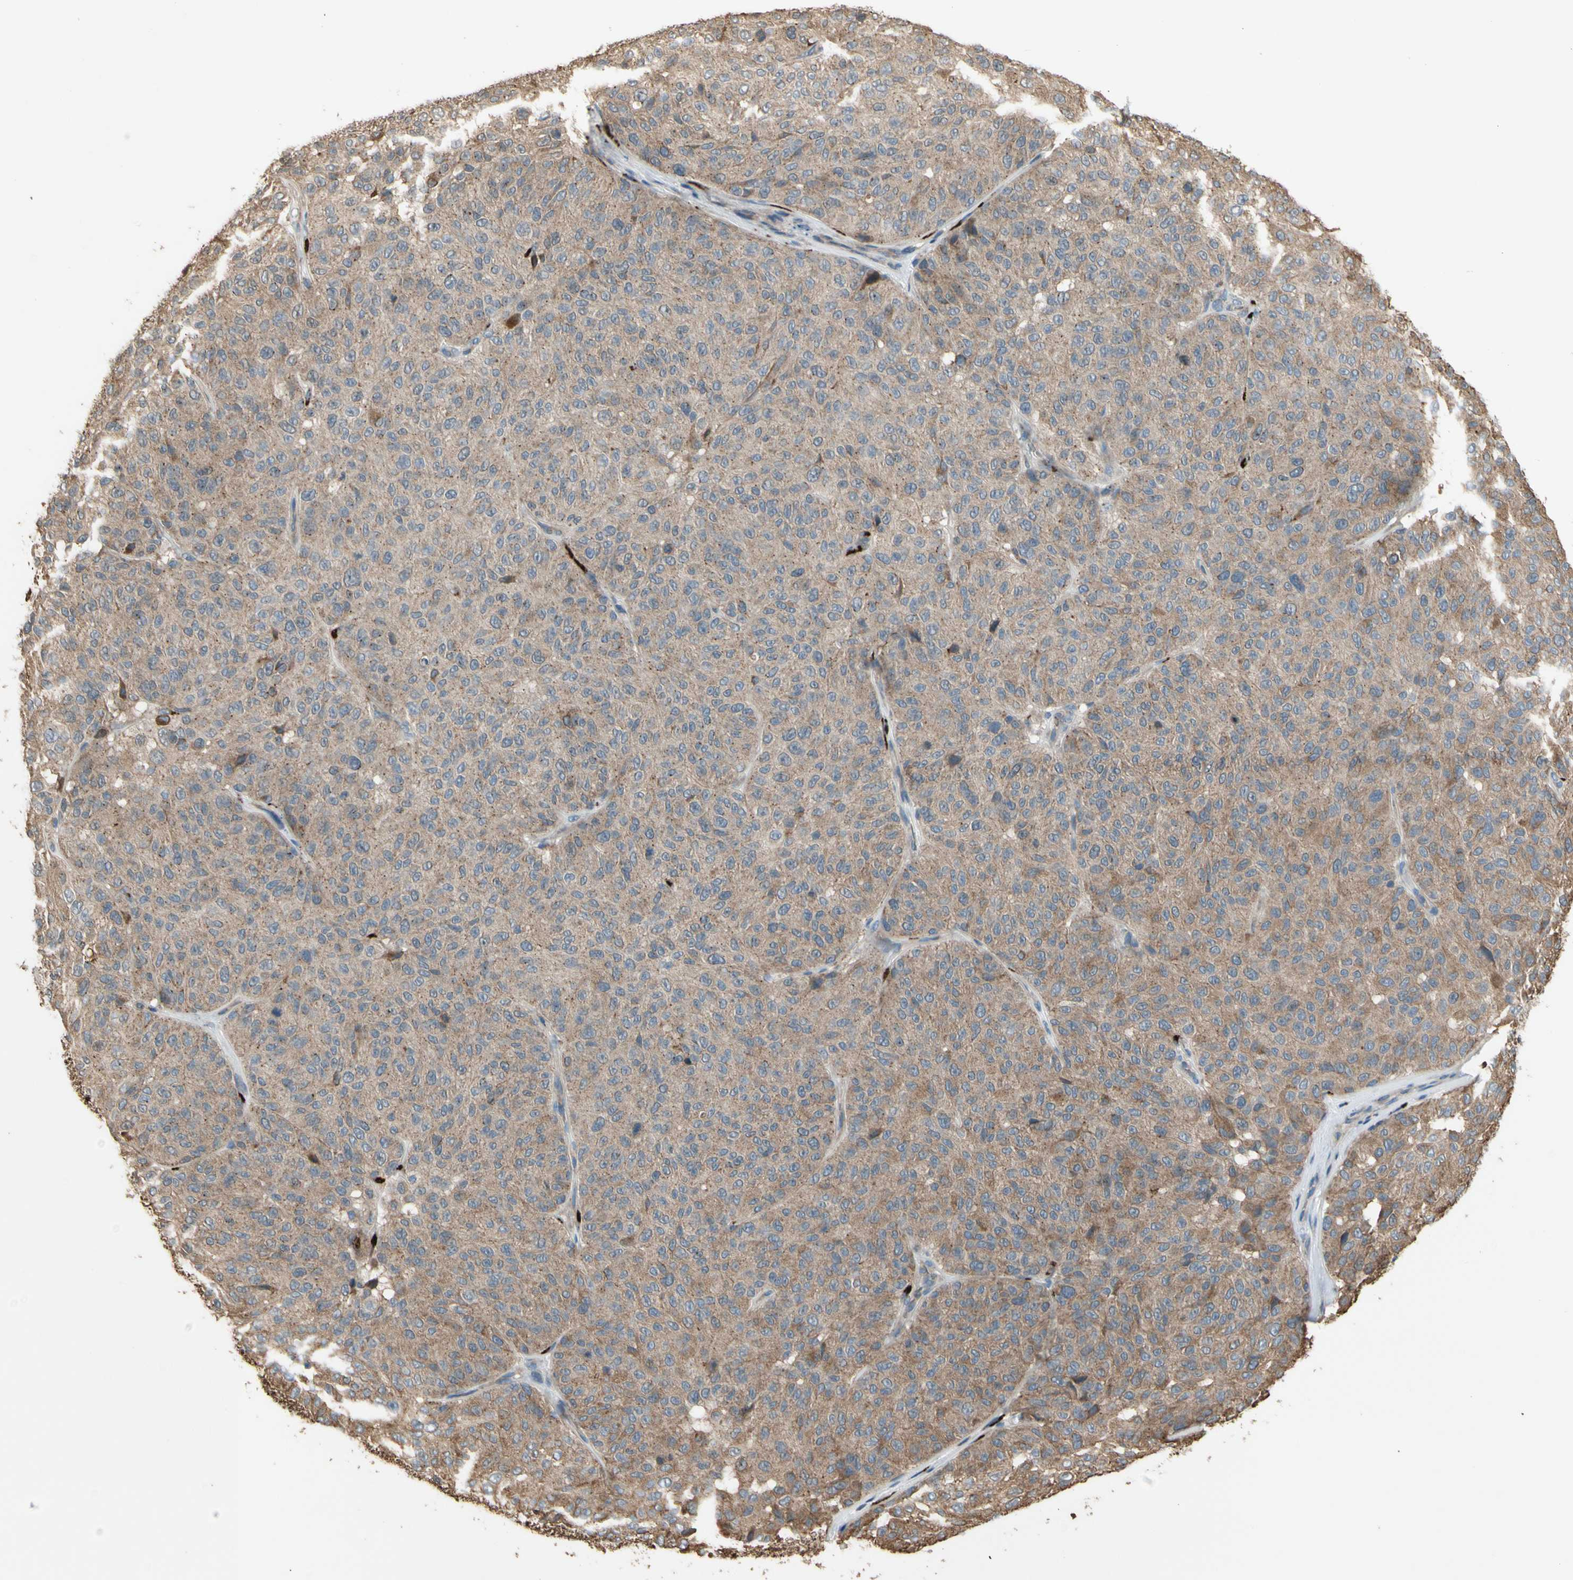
{"staining": {"intensity": "moderate", "quantity": ">75%", "location": "cytoplasmic/membranous"}, "tissue": "melanoma", "cell_type": "Tumor cells", "image_type": "cancer", "snomed": [{"axis": "morphology", "description": "Malignant melanoma, NOS"}, {"axis": "topography", "description": "Skin"}], "caption": "Protein analysis of malignant melanoma tissue shows moderate cytoplasmic/membranous expression in approximately >75% of tumor cells. (brown staining indicates protein expression, while blue staining denotes nuclei).", "gene": "GALNT5", "patient": {"sex": "female", "age": 46}}